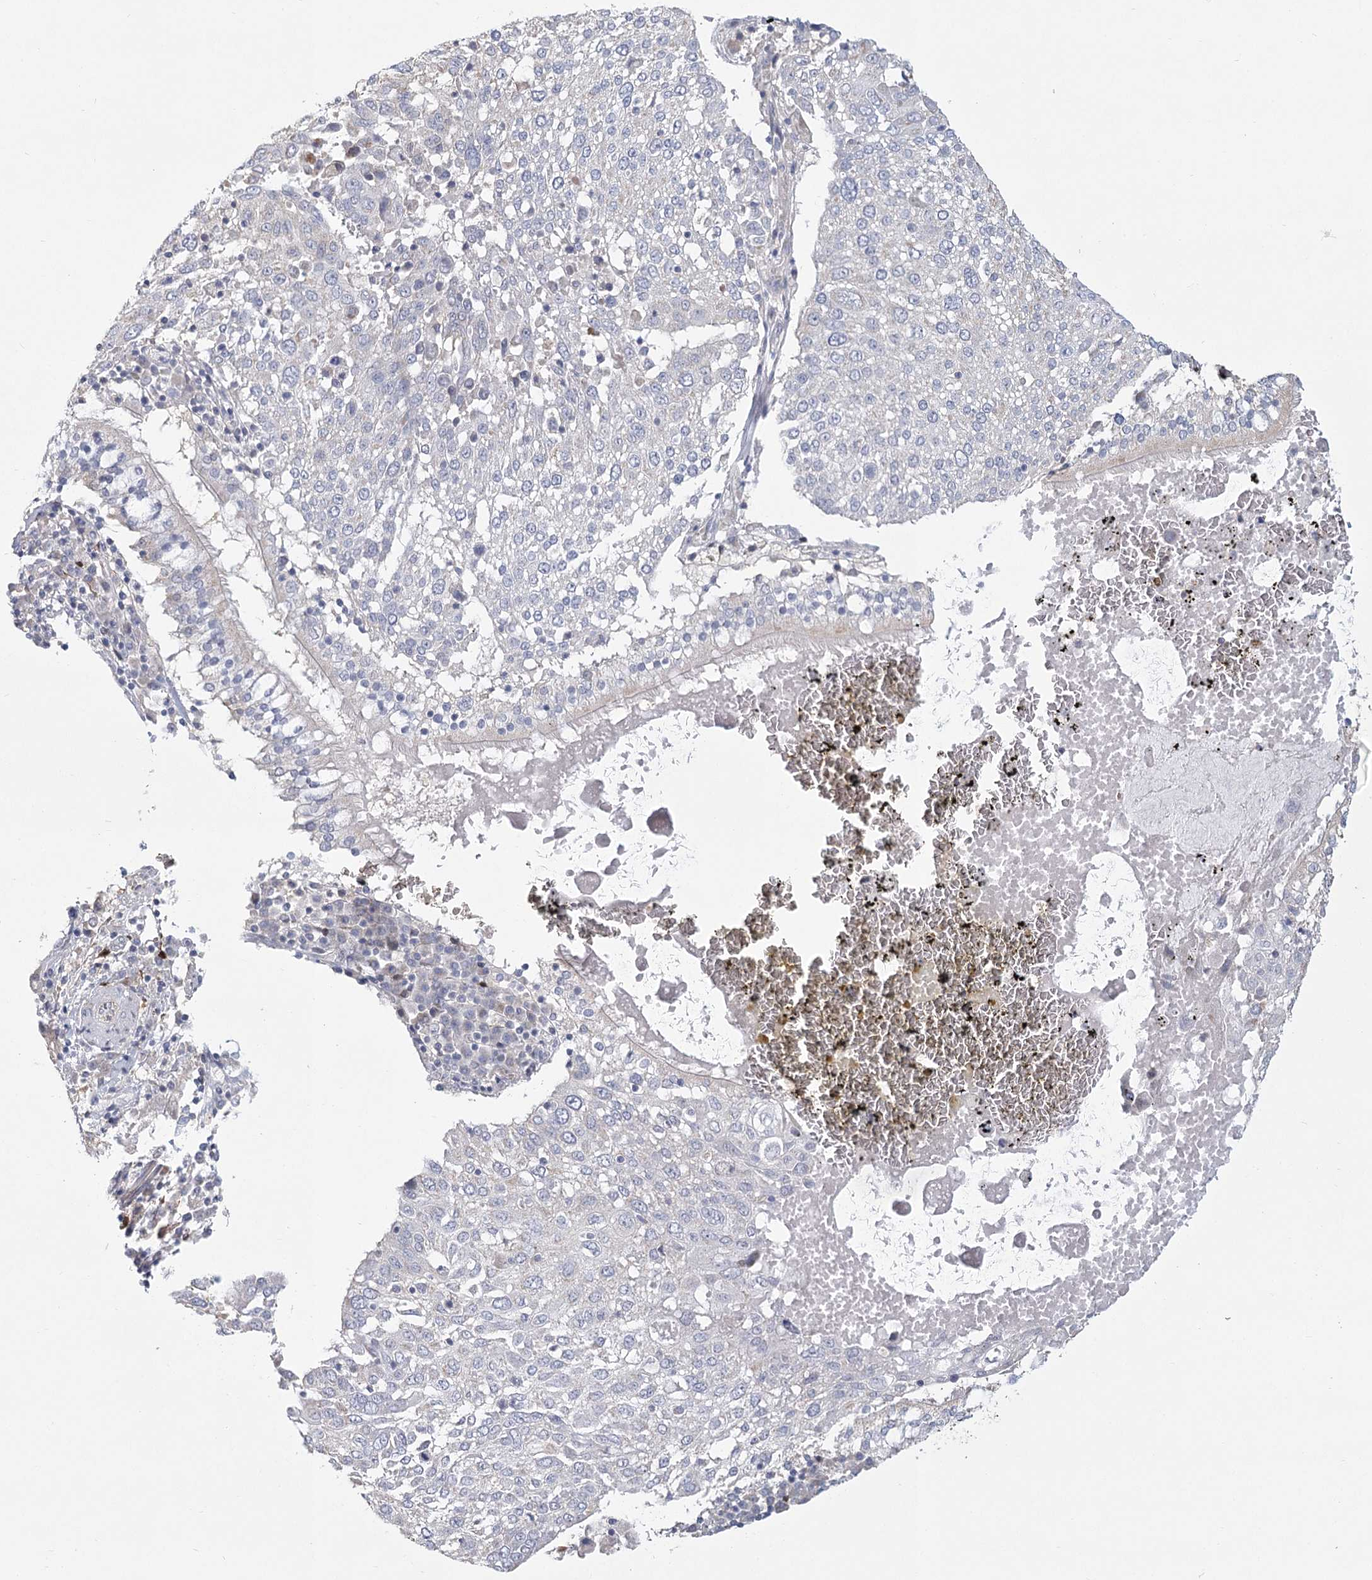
{"staining": {"intensity": "negative", "quantity": "none", "location": "none"}, "tissue": "lung cancer", "cell_type": "Tumor cells", "image_type": "cancer", "snomed": [{"axis": "morphology", "description": "Squamous cell carcinoma, NOS"}, {"axis": "topography", "description": "Lung"}], "caption": "This photomicrograph is of squamous cell carcinoma (lung) stained with immunohistochemistry (IHC) to label a protein in brown with the nuclei are counter-stained blue. There is no expression in tumor cells. (Stains: DAB IHC with hematoxylin counter stain, Microscopy: brightfield microscopy at high magnification).", "gene": "CNTLN", "patient": {"sex": "male", "age": 65}}